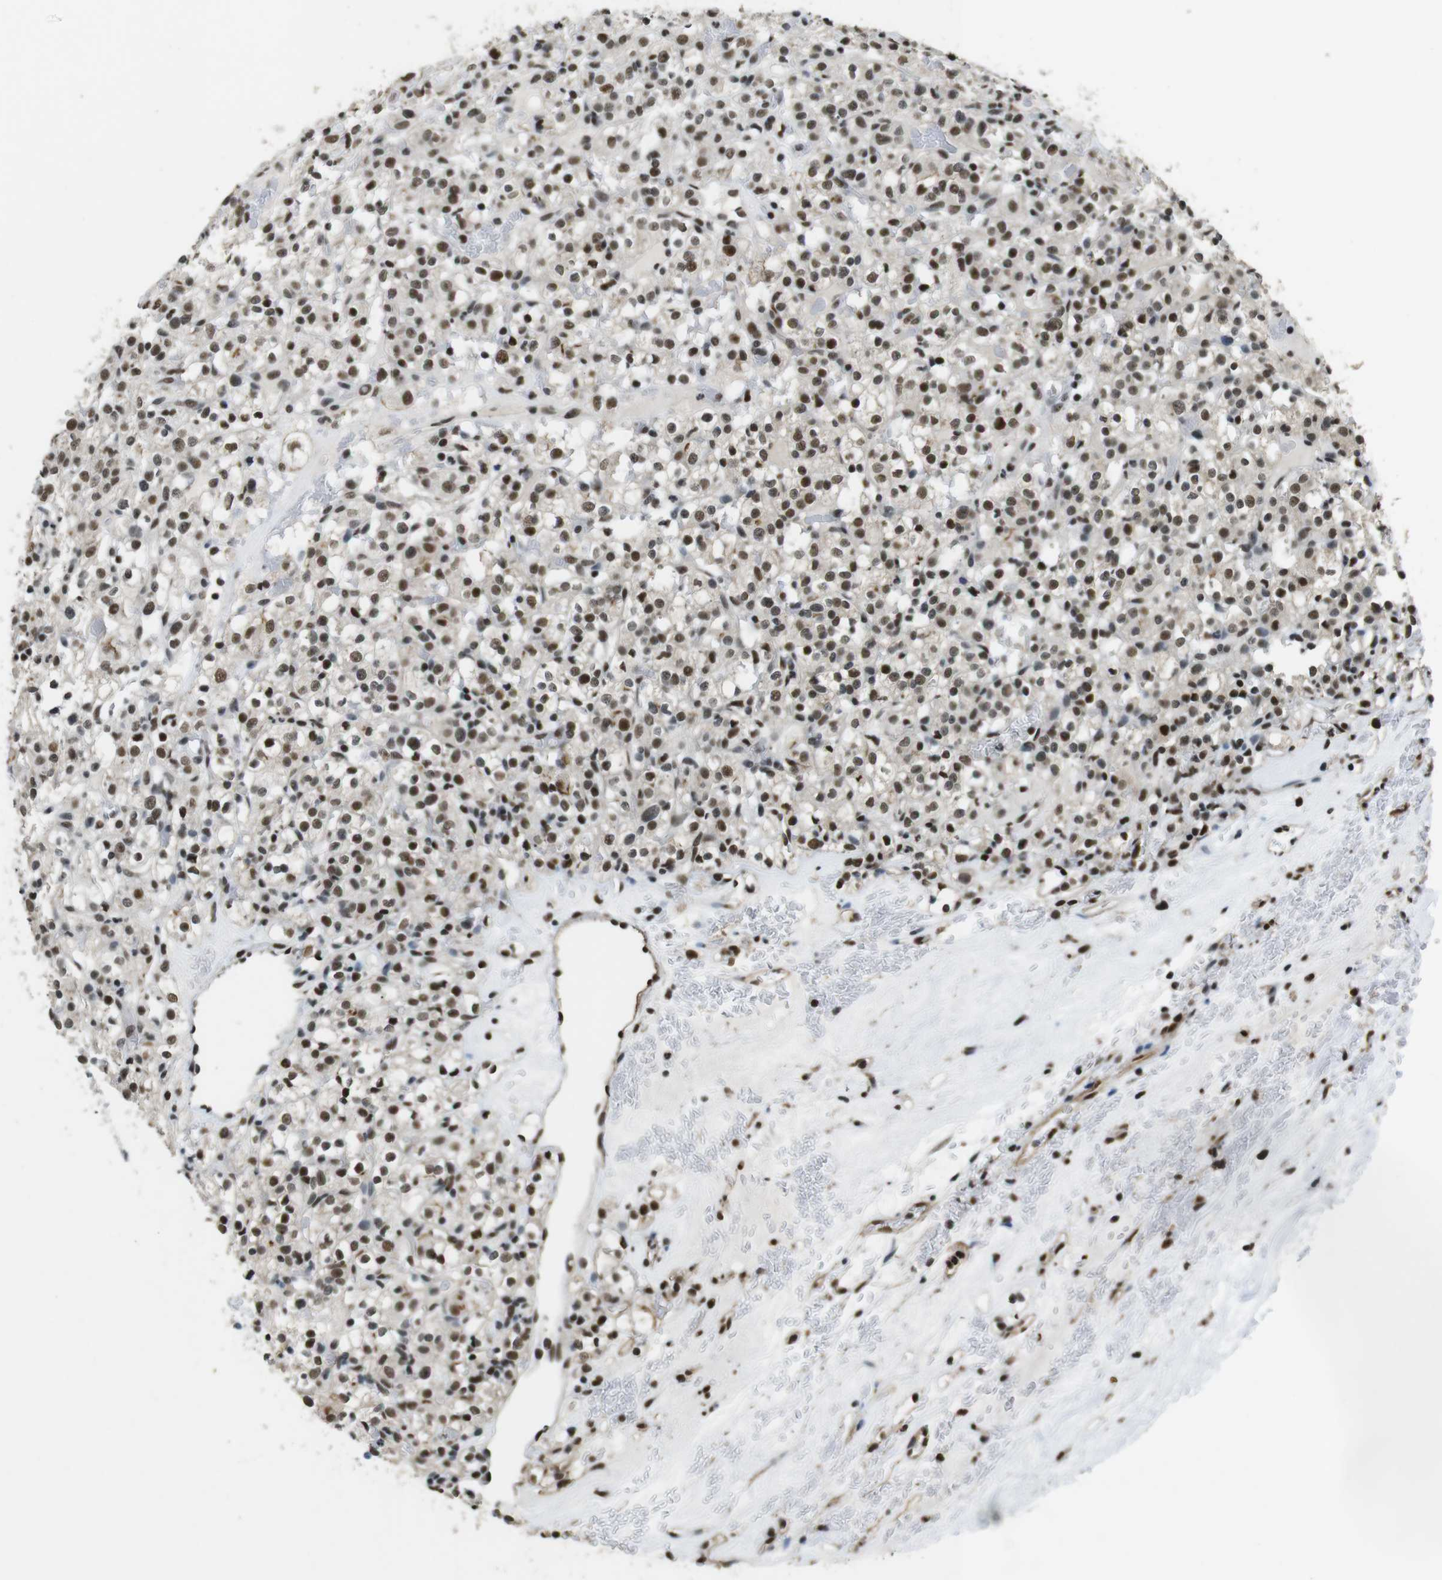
{"staining": {"intensity": "moderate", "quantity": ">75%", "location": "nuclear"}, "tissue": "renal cancer", "cell_type": "Tumor cells", "image_type": "cancer", "snomed": [{"axis": "morphology", "description": "Normal tissue, NOS"}, {"axis": "morphology", "description": "Adenocarcinoma, NOS"}, {"axis": "topography", "description": "Kidney"}], "caption": "Tumor cells show medium levels of moderate nuclear positivity in about >75% of cells in human adenocarcinoma (renal).", "gene": "CSNK2B", "patient": {"sex": "female", "age": 72}}